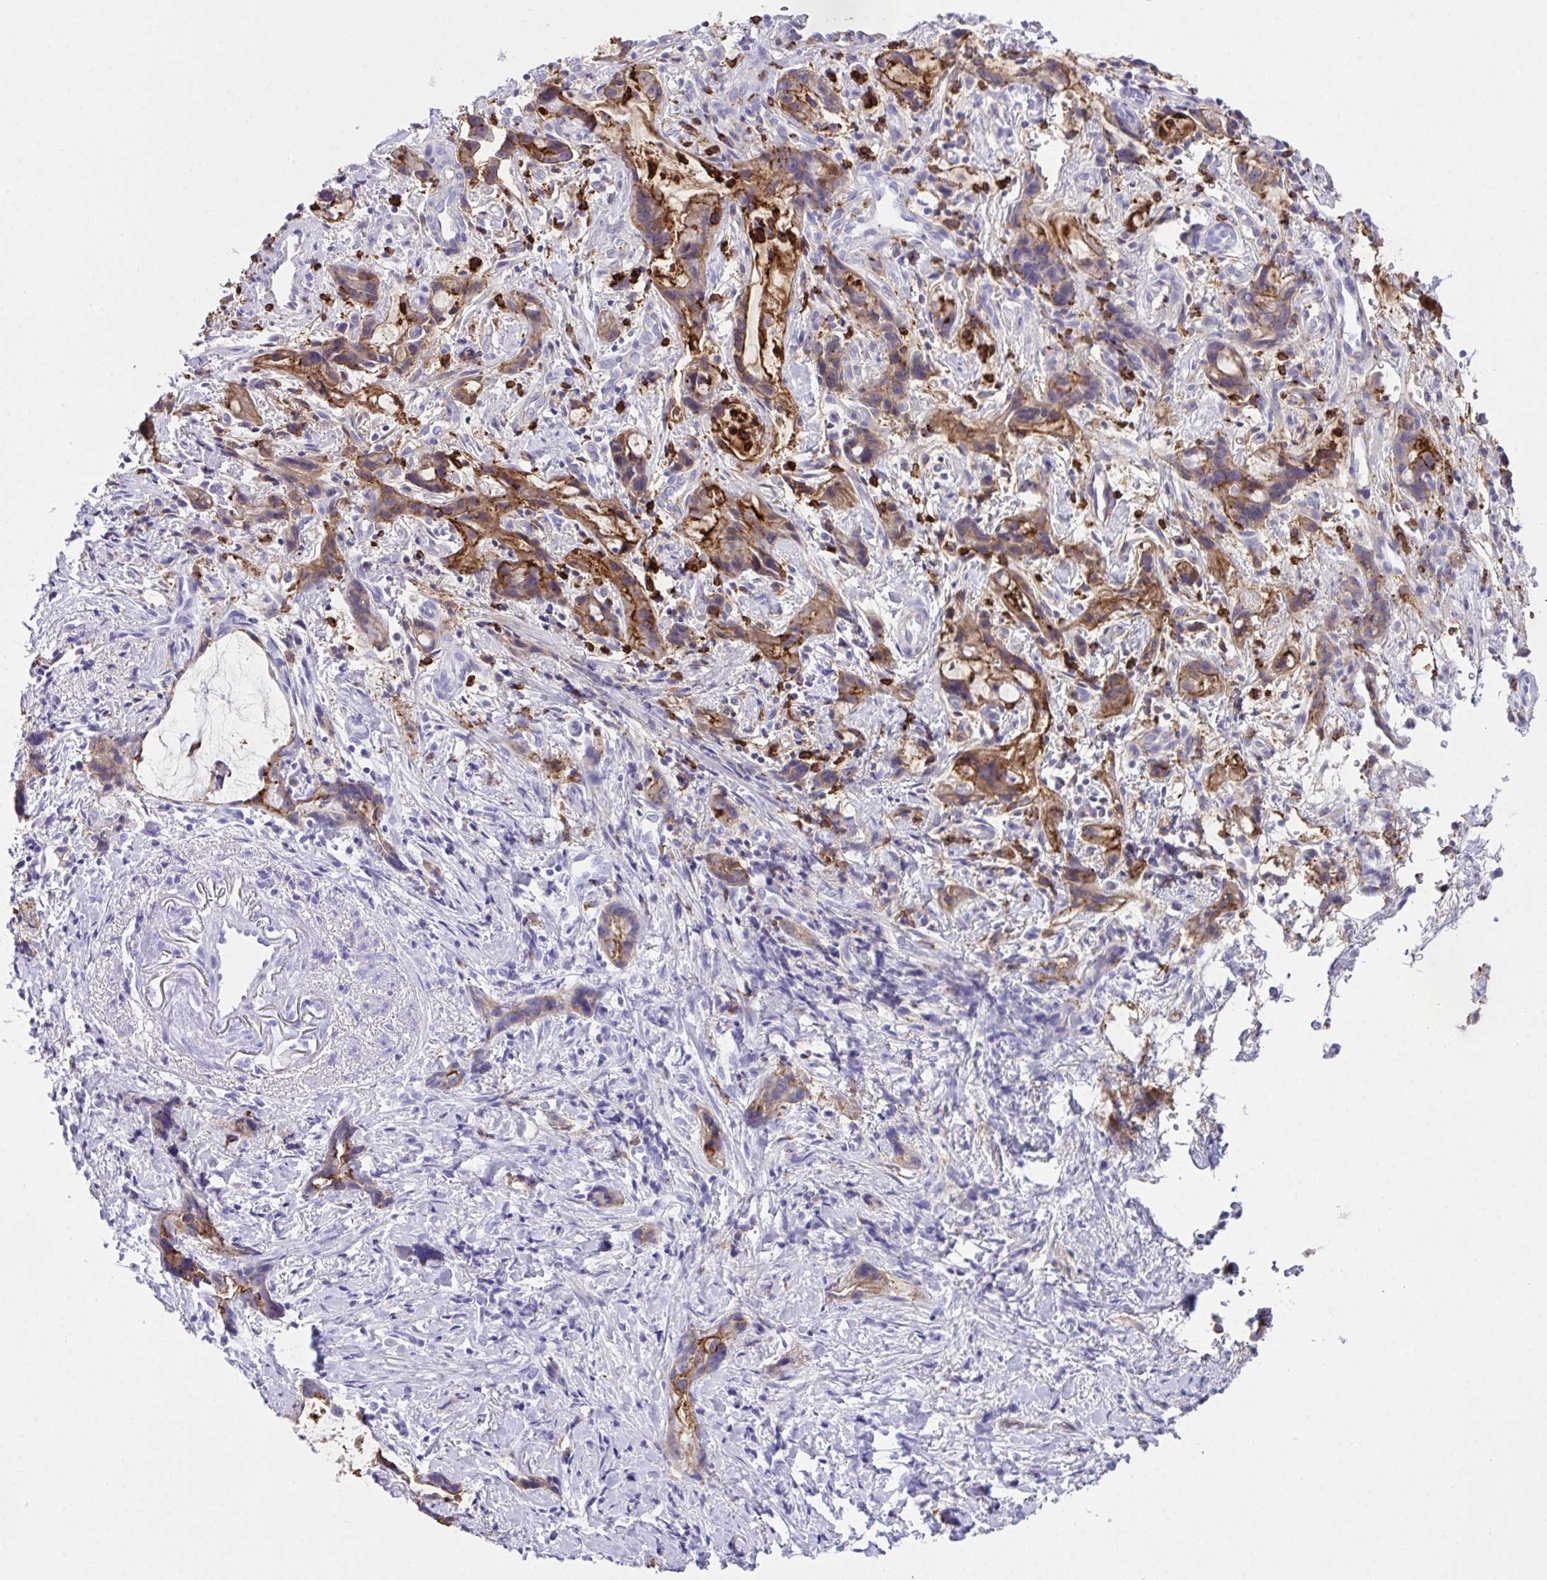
{"staining": {"intensity": "moderate", "quantity": ">75%", "location": "cytoplasmic/membranous"}, "tissue": "stomach cancer", "cell_type": "Tumor cells", "image_type": "cancer", "snomed": [{"axis": "morphology", "description": "Adenocarcinoma, NOS"}, {"axis": "topography", "description": "Stomach"}], "caption": "About >75% of tumor cells in stomach cancer display moderate cytoplasmic/membranous protein expression as visualized by brown immunohistochemical staining.", "gene": "LGALS4", "patient": {"sex": "male", "age": 55}}